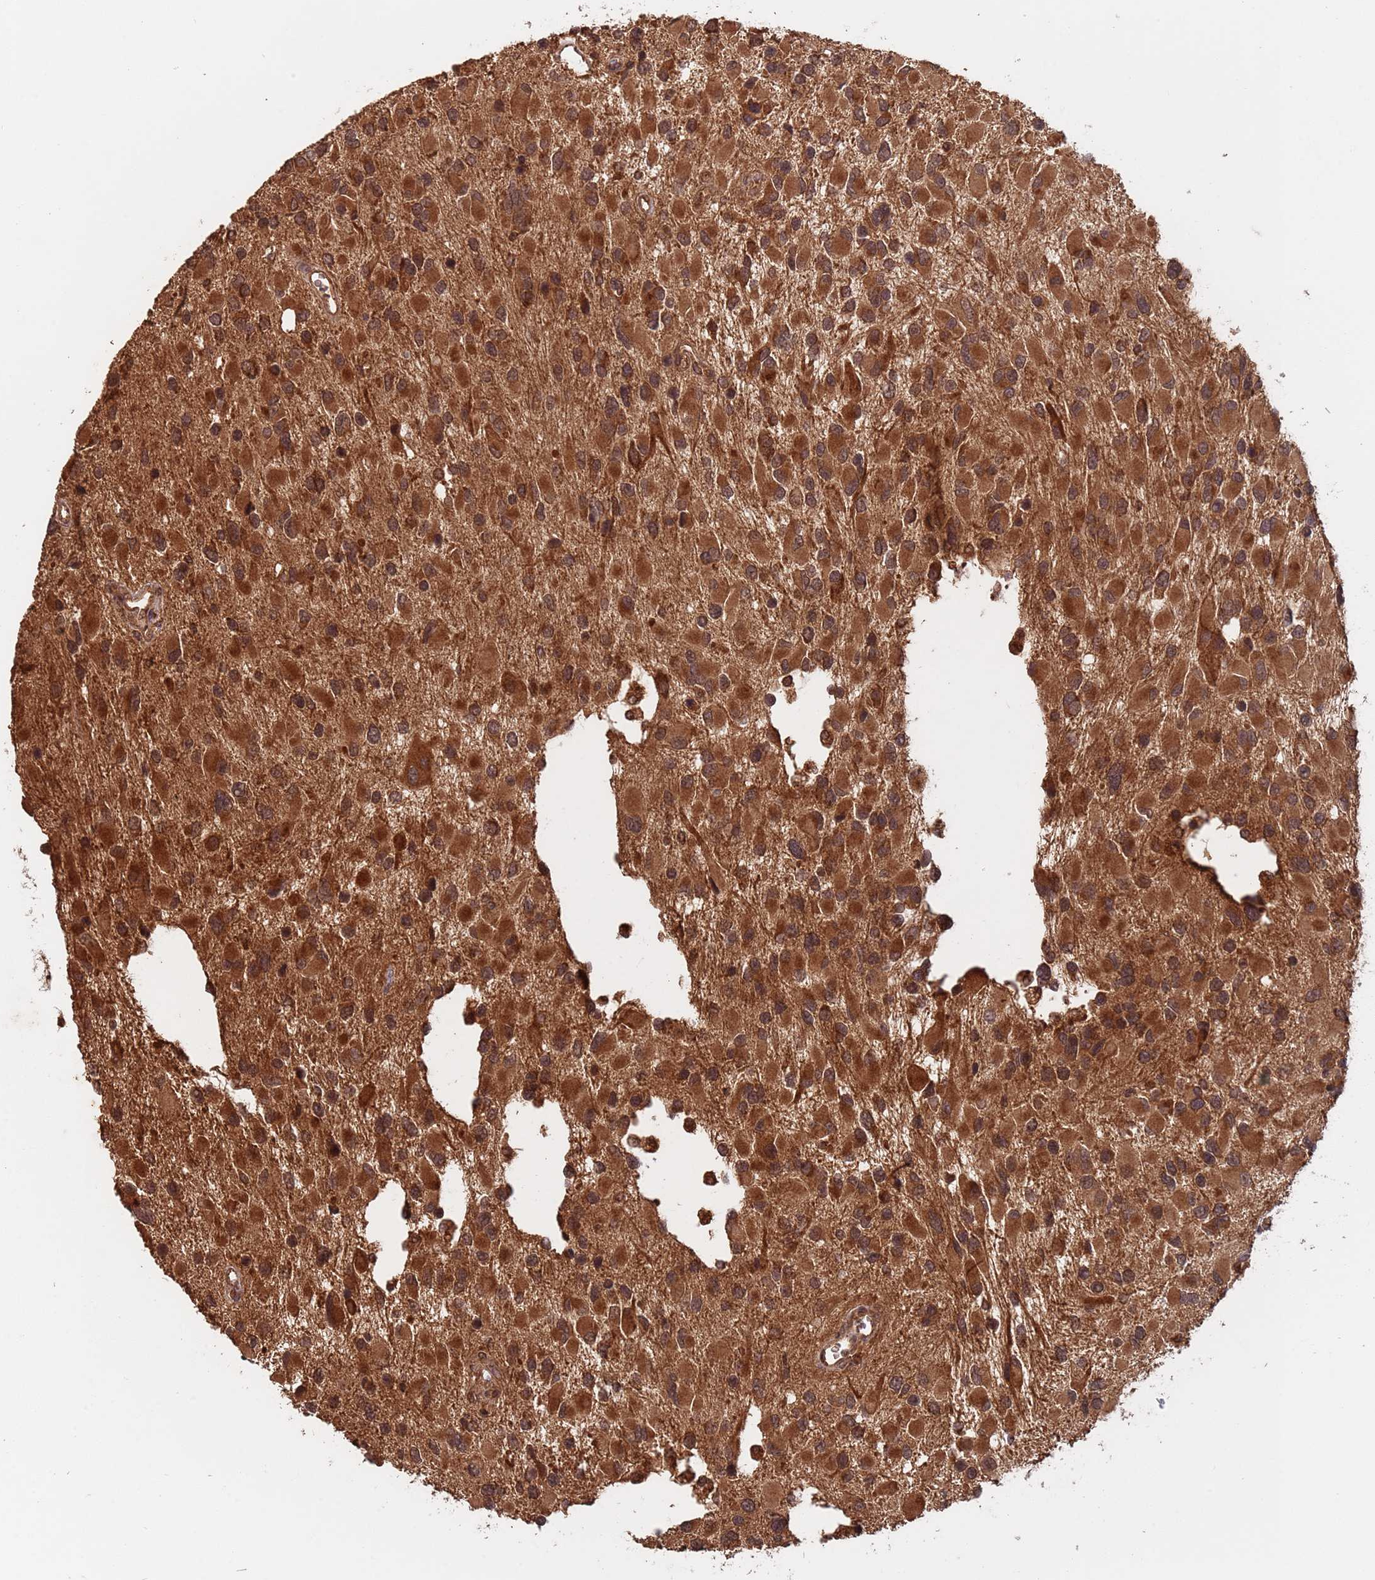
{"staining": {"intensity": "strong", "quantity": ">75%", "location": "cytoplasmic/membranous,nuclear"}, "tissue": "glioma", "cell_type": "Tumor cells", "image_type": "cancer", "snomed": [{"axis": "morphology", "description": "Glioma, malignant, High grade"}, {"axis": "topography", "description": "Brain"}], "caption": "Immunohistochemistry (DAB) staining of human glioma shows strong cytoplasmic/membranous and nuclear protein staining in approximately >75% of tumor cells. (DAB IHC, brown staining for protein, blue staining for nuclei).", "gene": "ERI1", "patient": {"sex": "male", "age": 53}}